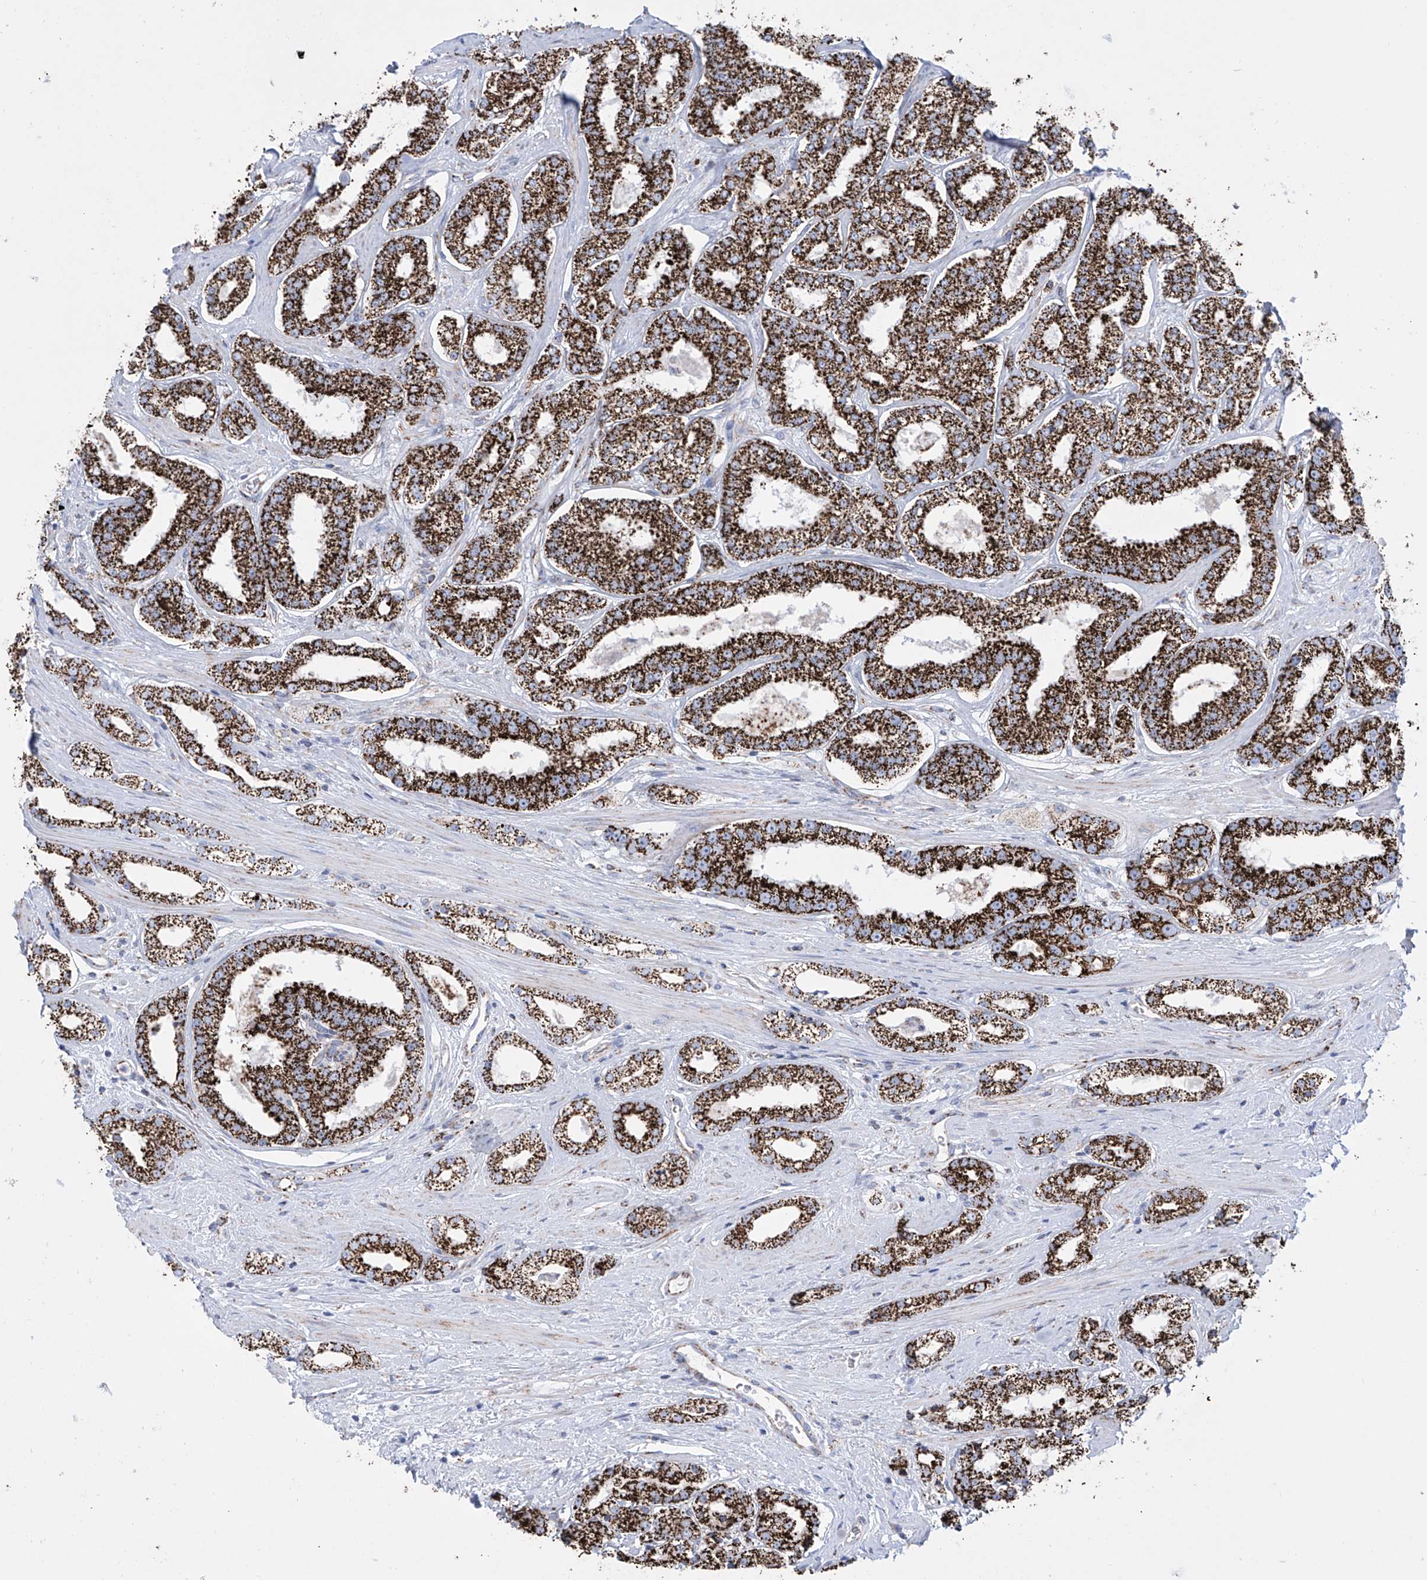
{"staining": {"intensity": "strong", "quantity": ">75%", "location": "cytoplasmic/membranous"}, "tissue": "prostate cancer", "cell_type": "Tumor cells", "image_type": "cancer", "snomed": [{"axis": "morphology", "description": "Normal tissue, NOS"}, {"axis": "morphology", "description": "Adenocarcinoma, High grade"}, {"axis": "topography", "description": "Prostate"}], "caption": "The micrograph reveals a brown stain indicating the presence of a protein in the cytoplasmic/membranous of tumor cells in prostate adenocarcinoma (high-grade). The staining was performed using DAB, with brown indicating positive protein expression. Nuclei are stained blue with hematoxylin.", "gene": "ALDH6A1", "patient": {"sex": "male", "age": 83}}